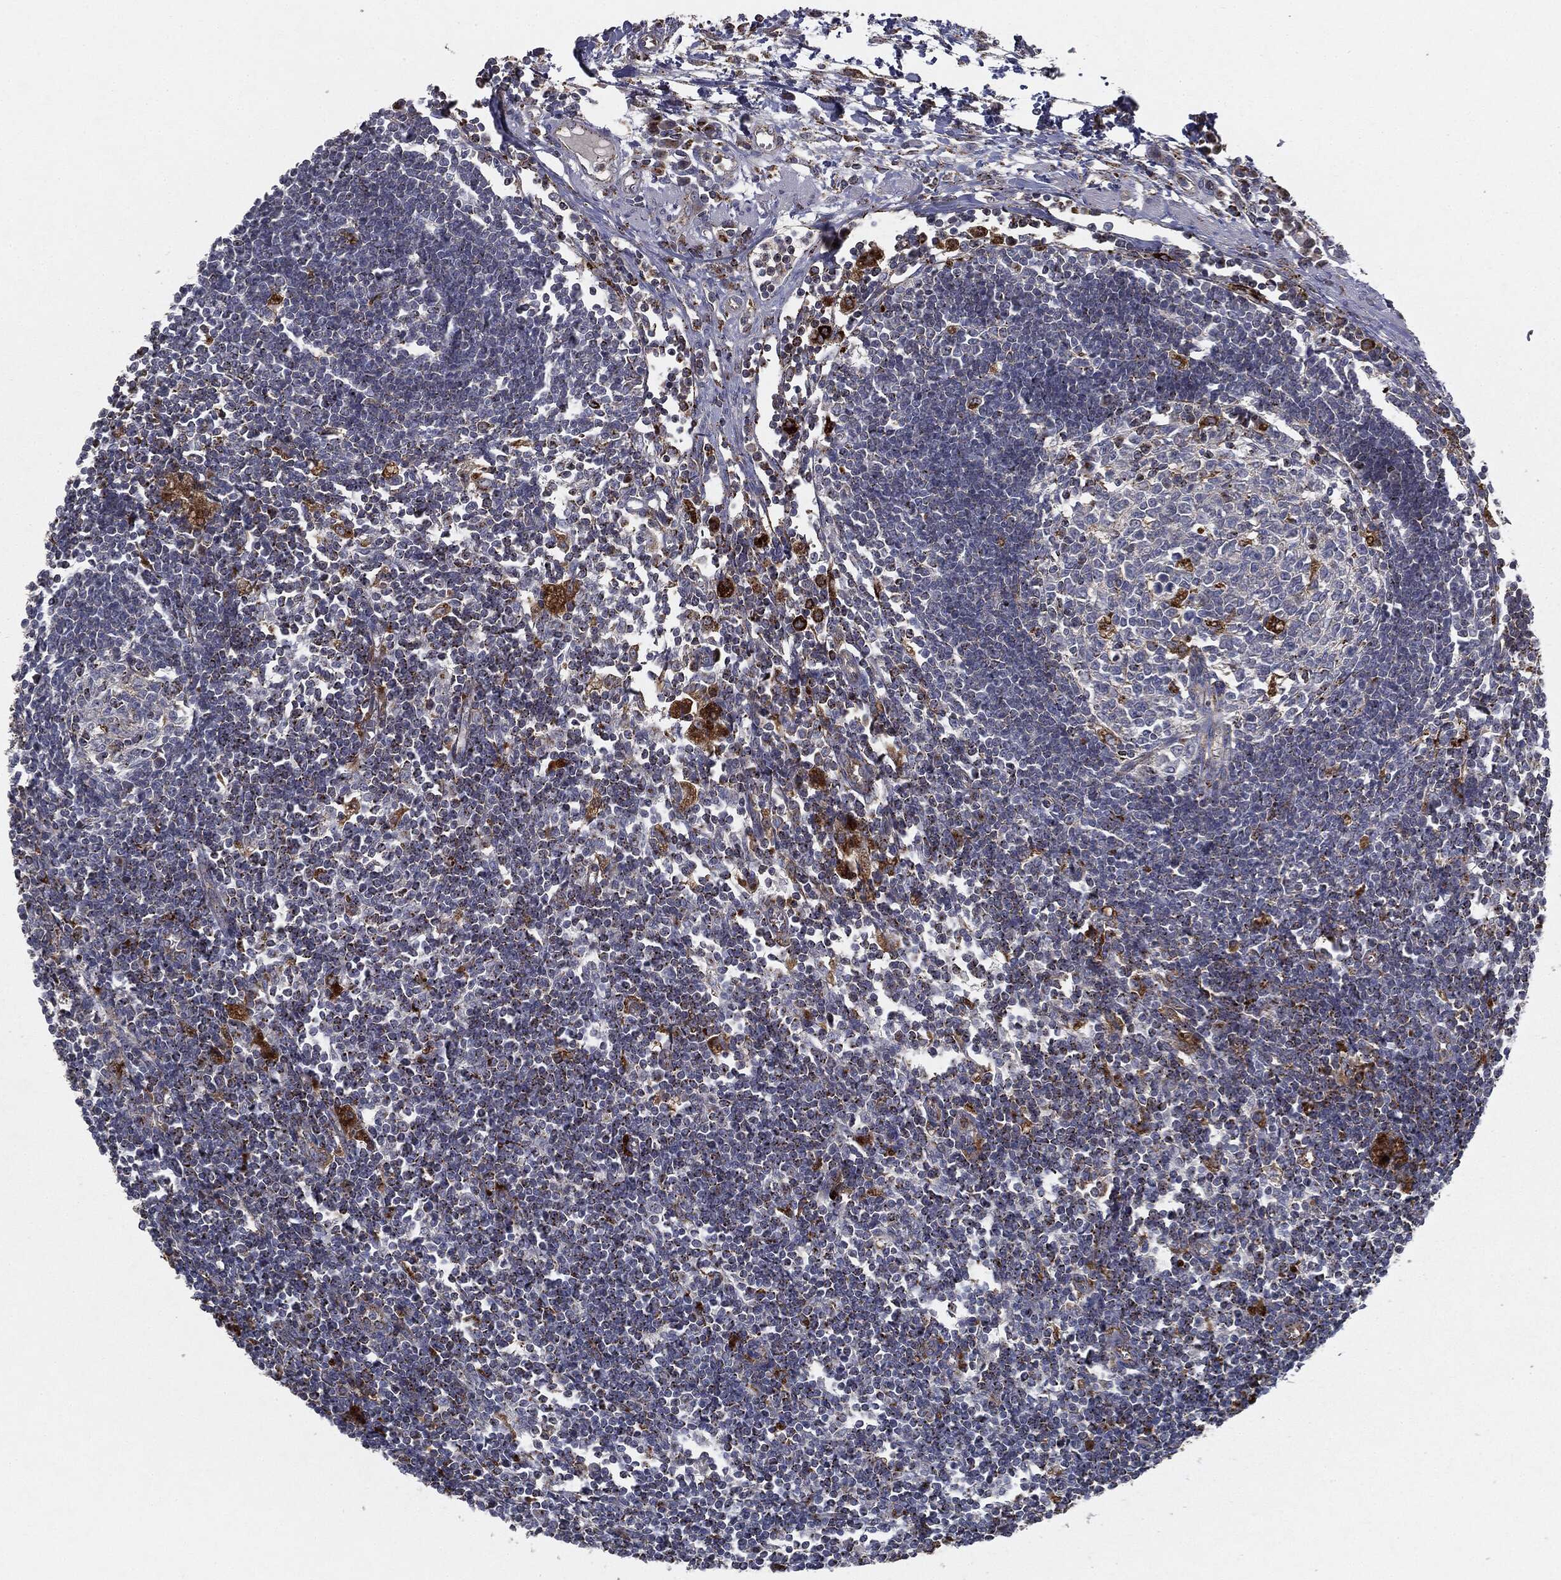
{"staining": {"intensity": "strong", "quantity": "<25%", "location": "cytoplasmic/membranous"}, "tissue": "lymph node", "cell_type": "Germinal center cells", "image_type": "normal", "snomed": [{"axis": "morphology", "description": "Normal tissue, NOS"}, {"axis": "morphology", "description": "Adenocarcinoma, NOS"}, {"axis": "topography", "description": "Lymph node"}, {"axis": "topography", "description": "Pancreas"}], "caption": "Immunohistochemical staining of unremarkable human lymph node exhibits medium levels of strong cytoplasmic/membranous staining in approximately <25% of germinal center cells.", "gene": "CTSA", "patient": {"sex": "female", "age": 58}}